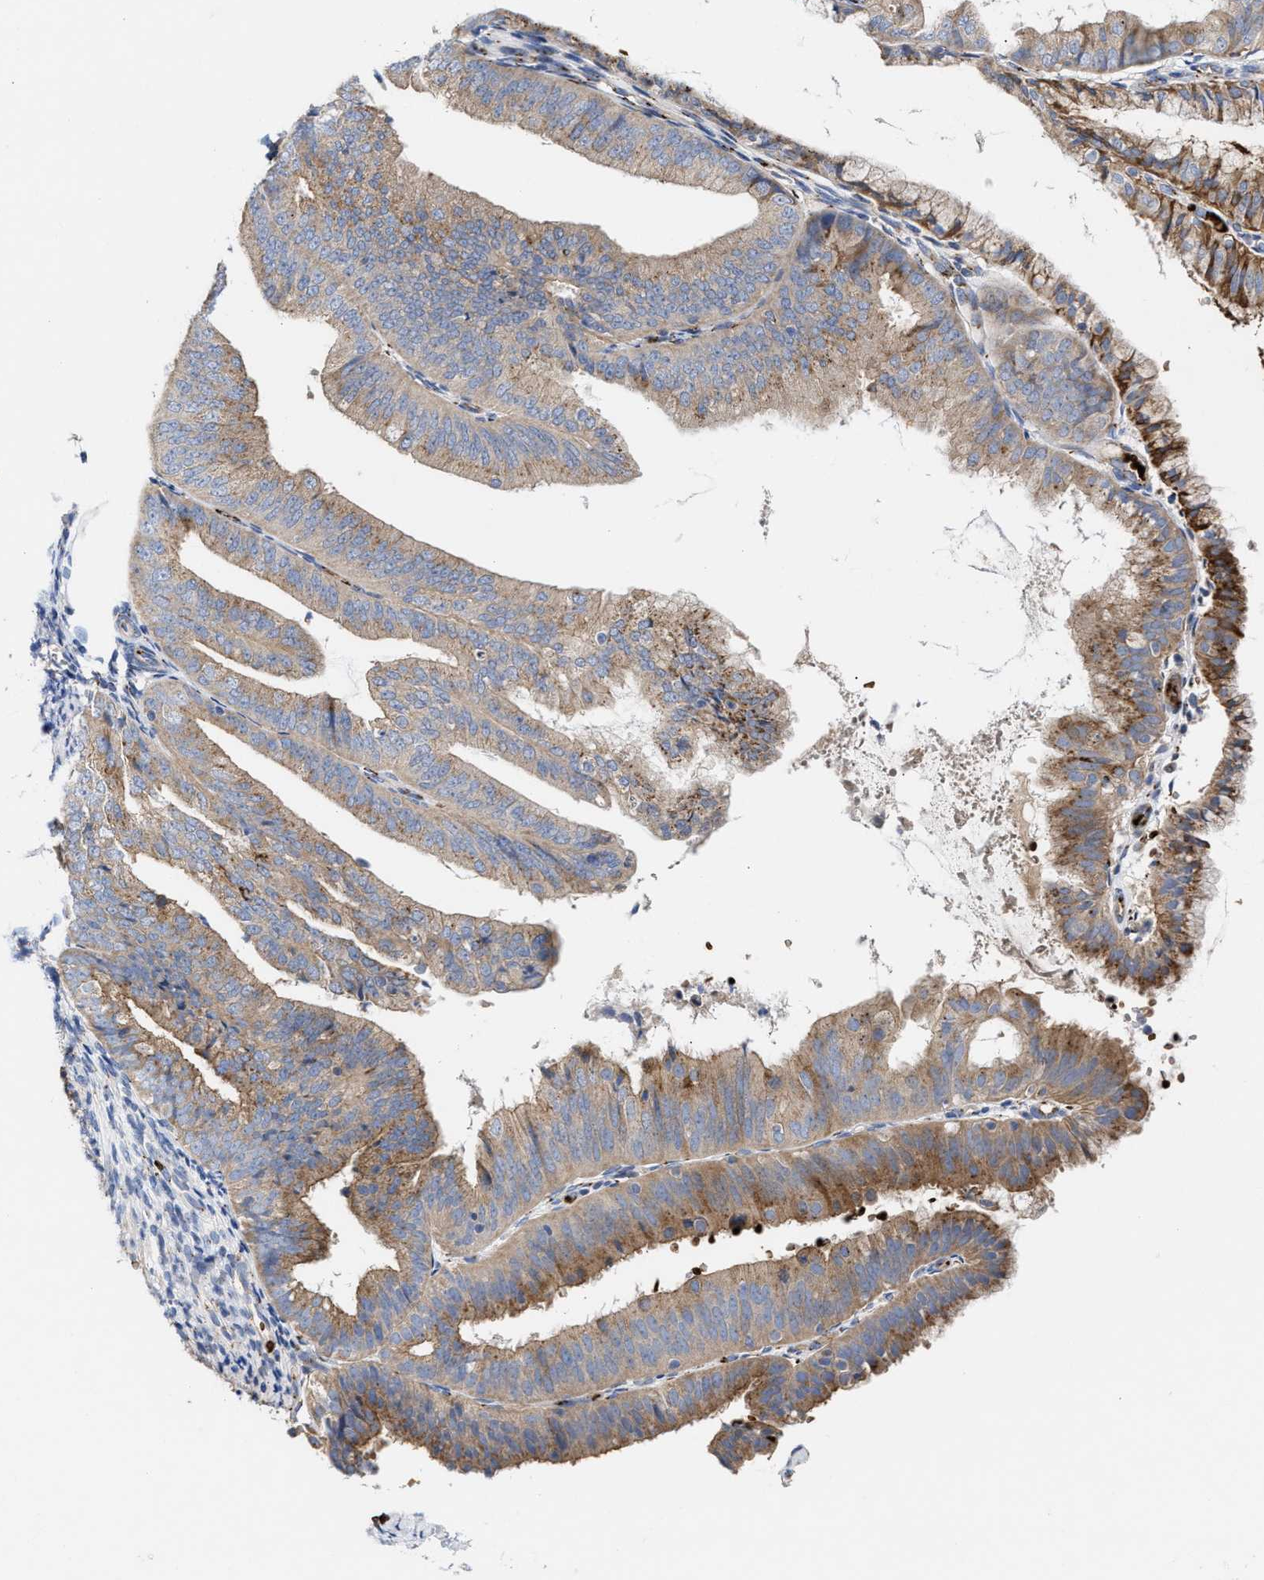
{"staining": {"intensity": "moderate", "quantity": ">75%", "location": "cytoplasmic/membranous"}, "tissue": "endometrial cancer", "cell_type": "Tumor cells", "image_type": "cancer", "snomed": [{"axis": "morphology", "description": "Adenocarcinoma, NOS"}, {"axis": "topography", "description": "Endometrium"}], "caption": "This is an image of immunohistochemistry (IHC) staining of adenocarcinoma (endometrial), which shows moderate expression in the cytoplasmic/membranous of tumor cells.", "gene": "CCL2", "patient": {"sex": "female", "age": 63}}